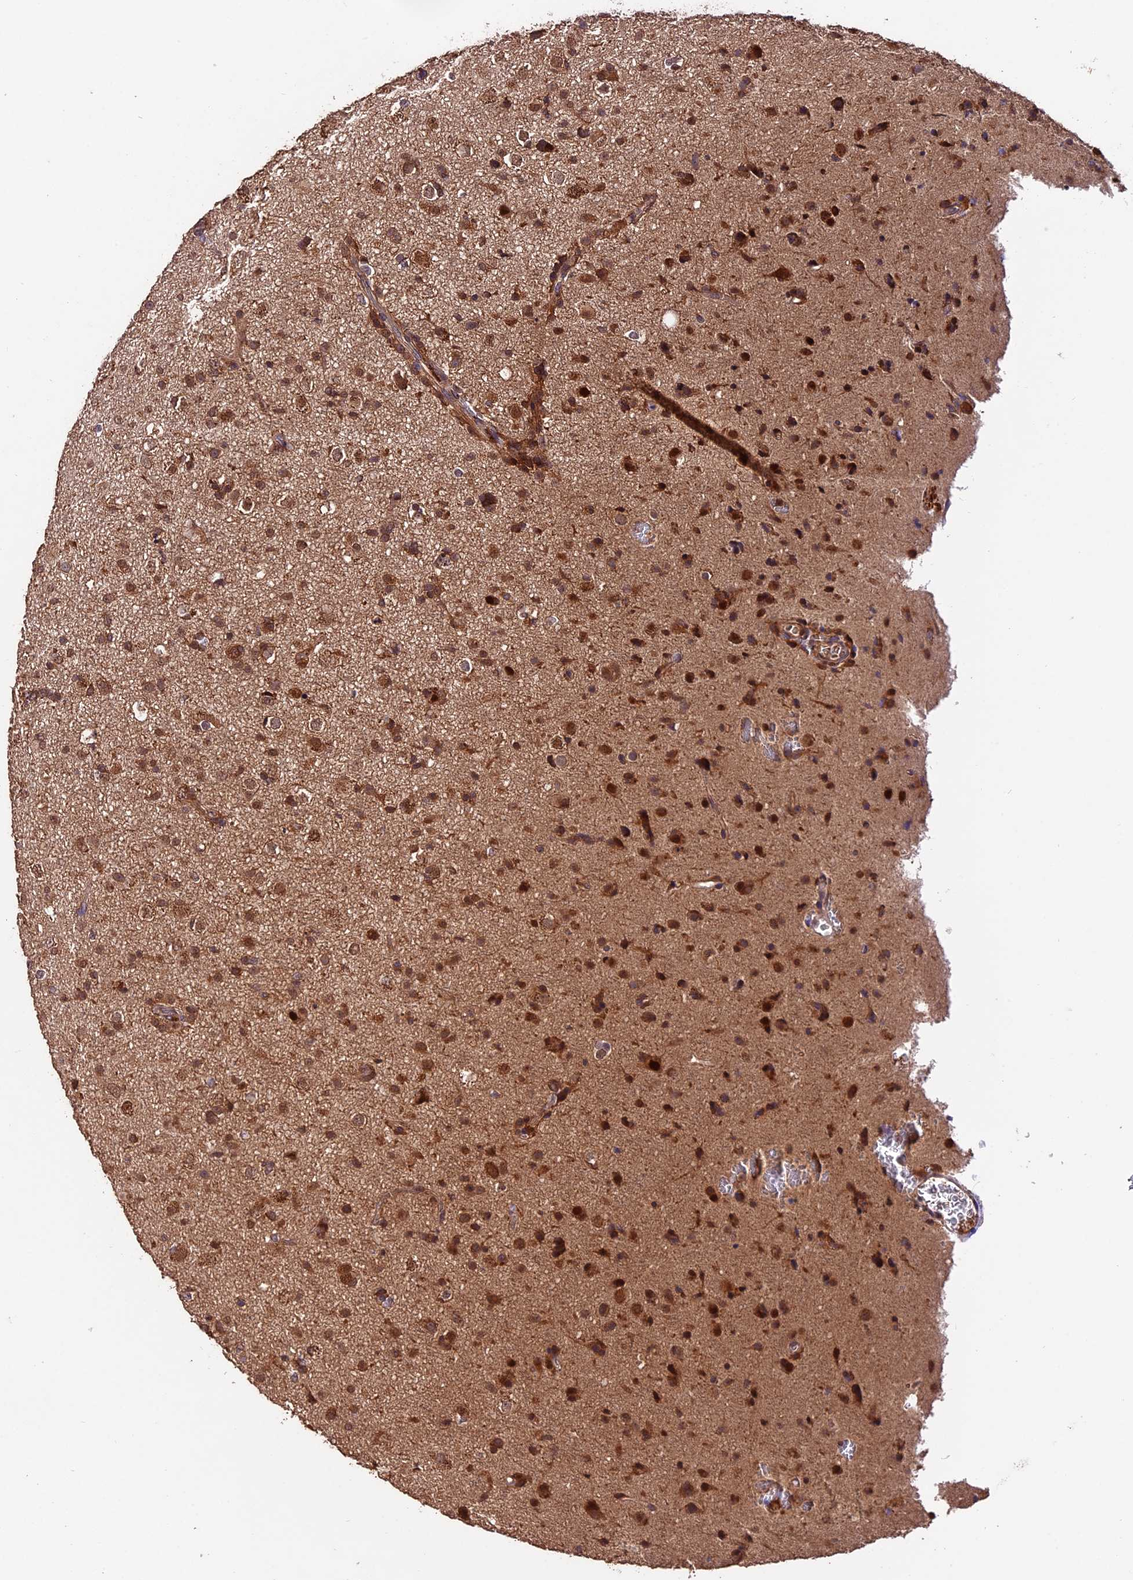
{"staining": {"intensity": "moderate", "quantity": ">75%", "location": "cytoplasmic/membranous,nuclear"}, "tissue": "glioma", "cell_type": "Tumor cells", "image_type": "cancer", "snomed": [{"axis": "morphology", "description": "Glioma, malignant, Low grade"}, {"axis": "topography", "description": "Brain"}], "caption": "Human glioma stained with a brown dye exhibits moderate cytoplasmic/membranous and nuclear positive expression in approximately >75% of tumor cells.", "gene": "TRMT1", "patient": {"sex": "male", "age": 65}}